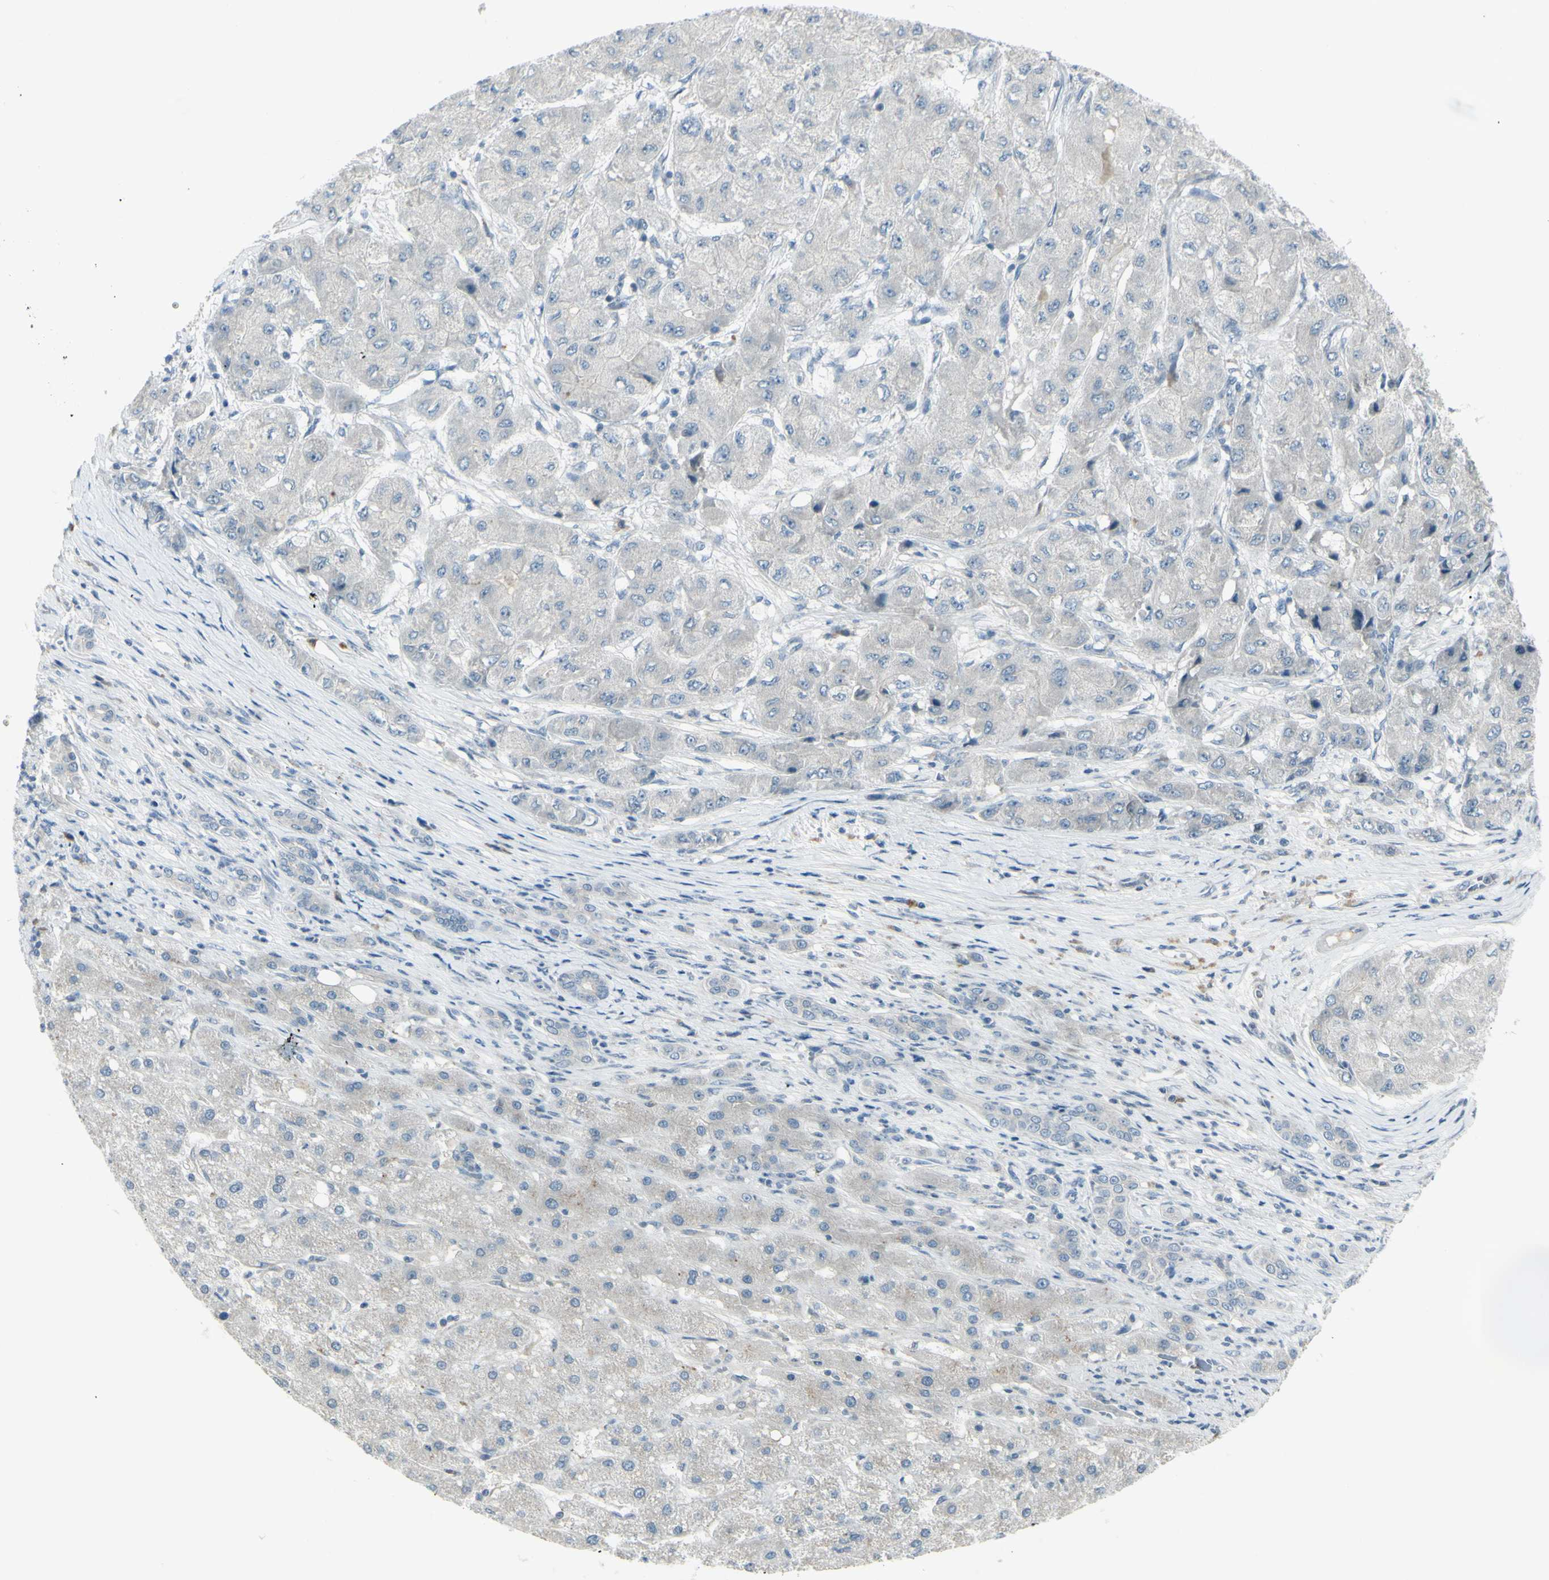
{"staining": {"intensity": "negative", "quantity": "none", "location": "none"}, "tissue": "liver cancer", "cell_type": "Tumor cells", "image_type": "cancer", "snomed": [{"axis": "morphology", "description": "Carcinoma, Hepatocellular, NOS"}, {"axis": "topography", "description": "Liver"}], "caption": "Tumor cells are negative for protein expression in human liver cancer (hepatocellular carcinoma).", "gene": "SH3GL2", "patient": {"sex": "male", "age": 80}}